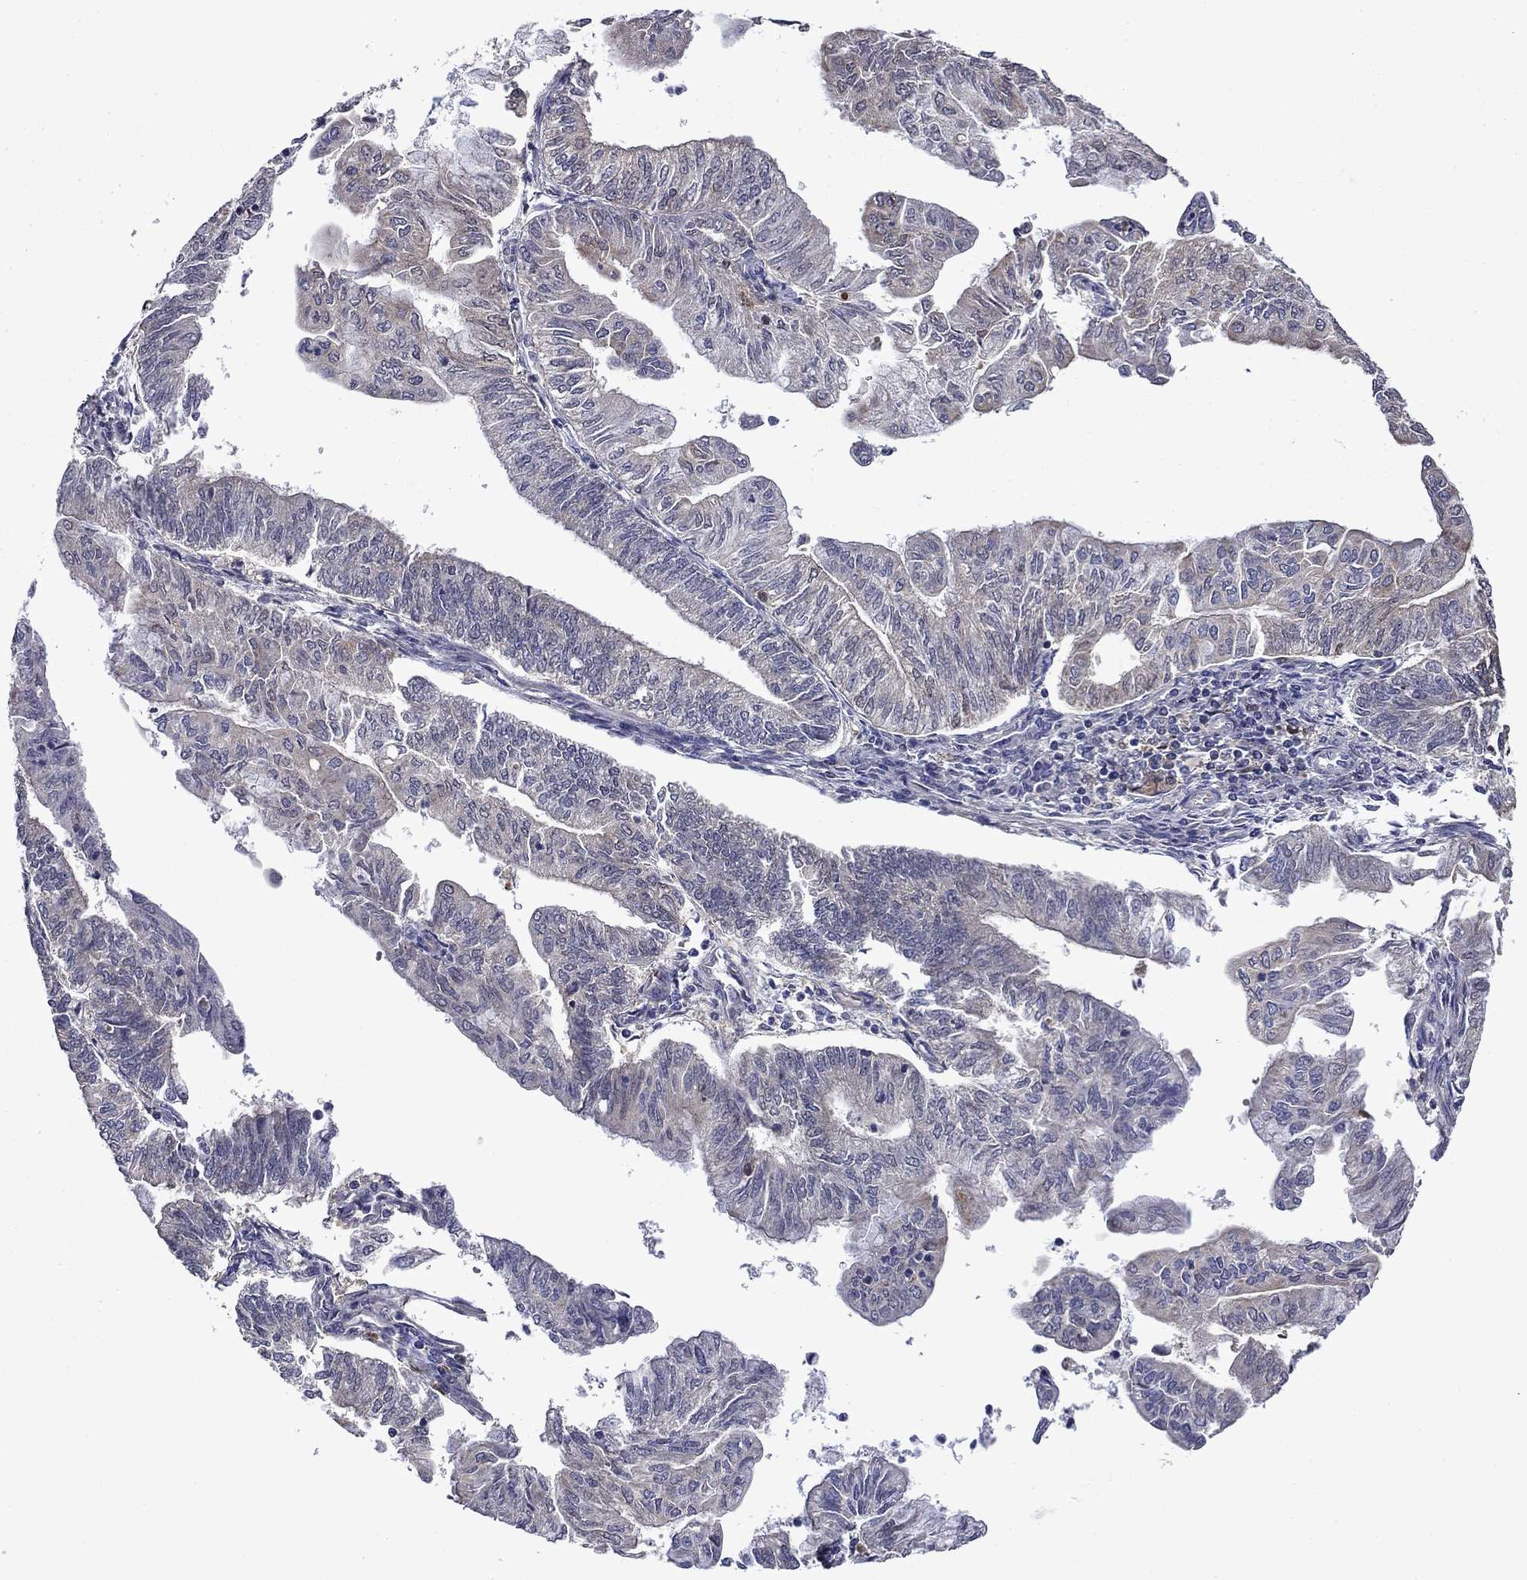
{"staining": {"intensity": "negative", "quantity": "none", "location": "none"}, "tissue": "endometrial cancer", "cell_type": "Tumor cells", "image_type": "cancer", "snomed": [{"axis": "morphology", "description": "Adenocarcinoma, NOS"}, {"axis": "topography", "description": "Endometrium"}], "caption": "Tumor cells are negative for protein expression in human endometrial adenocarcinoma.", "gene": "TPMT", "patient": {"sex": "female", "age": 59}}